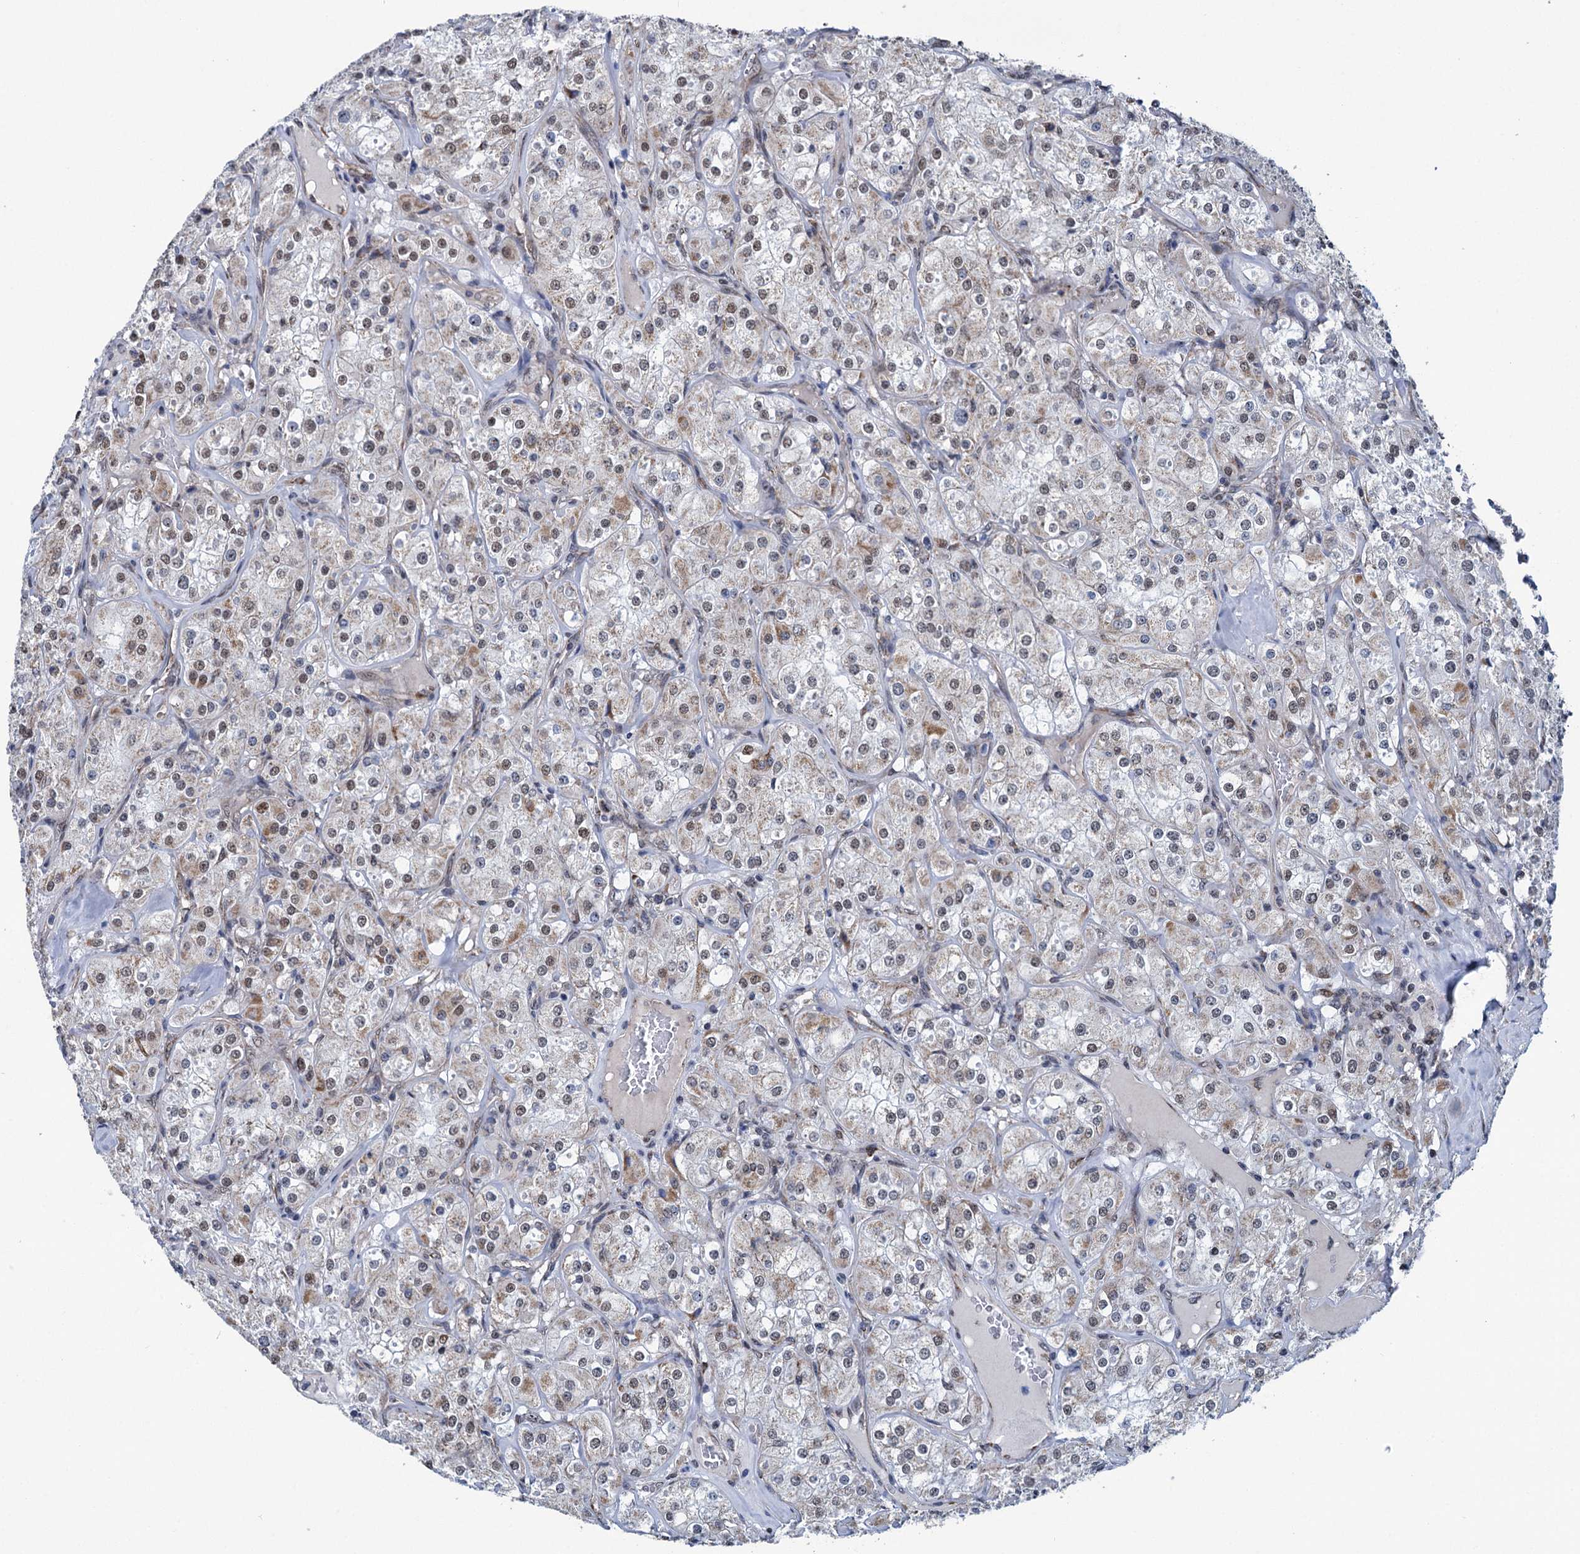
{"staining": {"intensity": "weak", "quantity": "25%-75%", "location": "cytoplasmic/membranous,nuclear"}, "tissue": "renal cancer", "cell_type": "Tumor cells", "image_type": "cancer", "snomed": [{"axis": "morphology", "description": "Adenocarcinoma, NOS"}, {"axis": "topography", "description": "Kidney"}], "caption": "Human renal cancer stained for a protein (brown) exhibits weak cytoplasmic/membranous and nuclear positive staining in approximately 25%-75% of tumor cells.", "gene": "MORN3", "patient": {"sex": "male", "age": 77}}